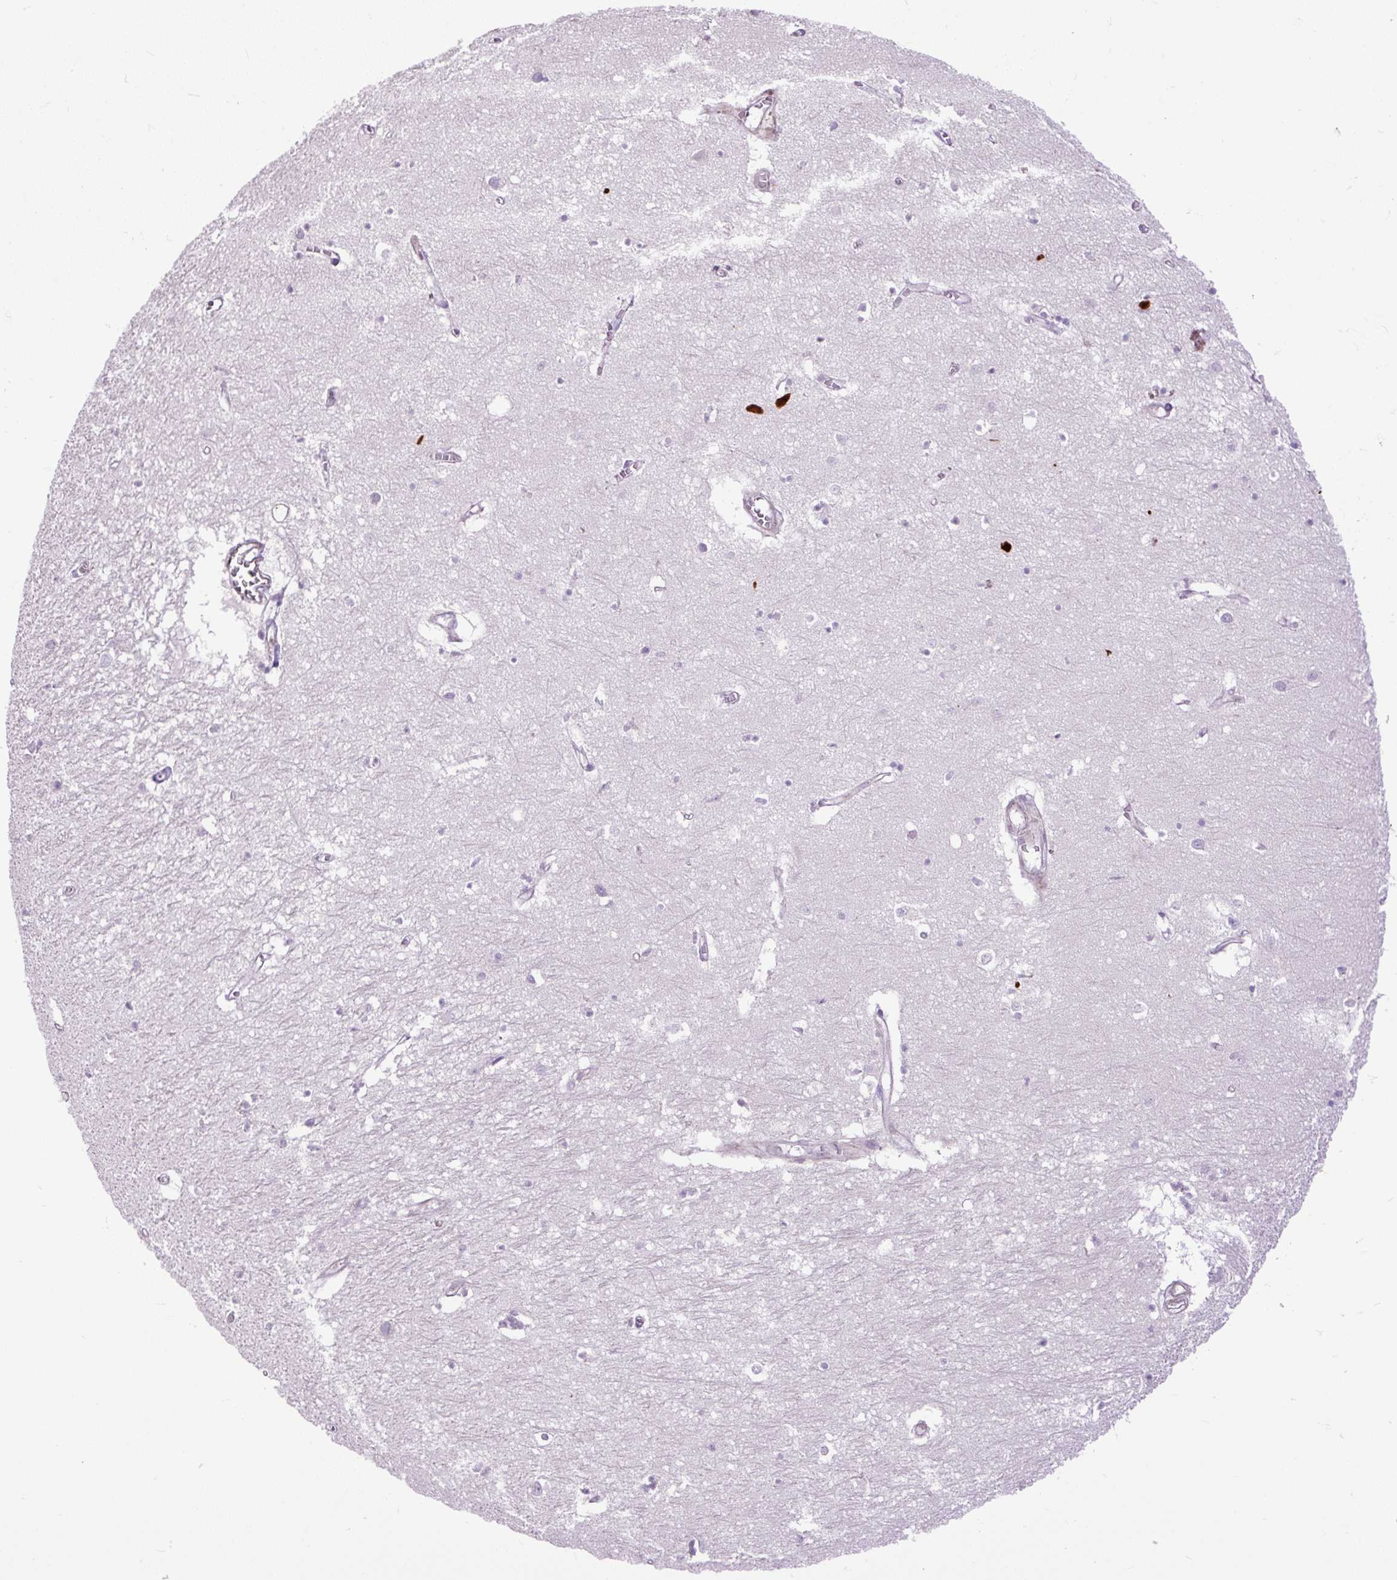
{"staining": {"intensity": "negative", "quantity": "none", "location": "none"}, "tissue": "hippocampus", "cell_type": "Glial cells", "image_type": "normal", "snomed": [{"axis": "morphology", "description": "Normal tissue, NOS"}, {"axis": "topography", "description": "Hippocampus"}], "caption": "An immunohistochemistry image of normal hippocampus is shown. There is no staining in glial cells of hippocampus. The staining is performed using DAB brown chromogen with nuclei counter-stained in using hematoxylin.", "gene": "ZNF197", "patient": {"sex": "female", "age": 64}}